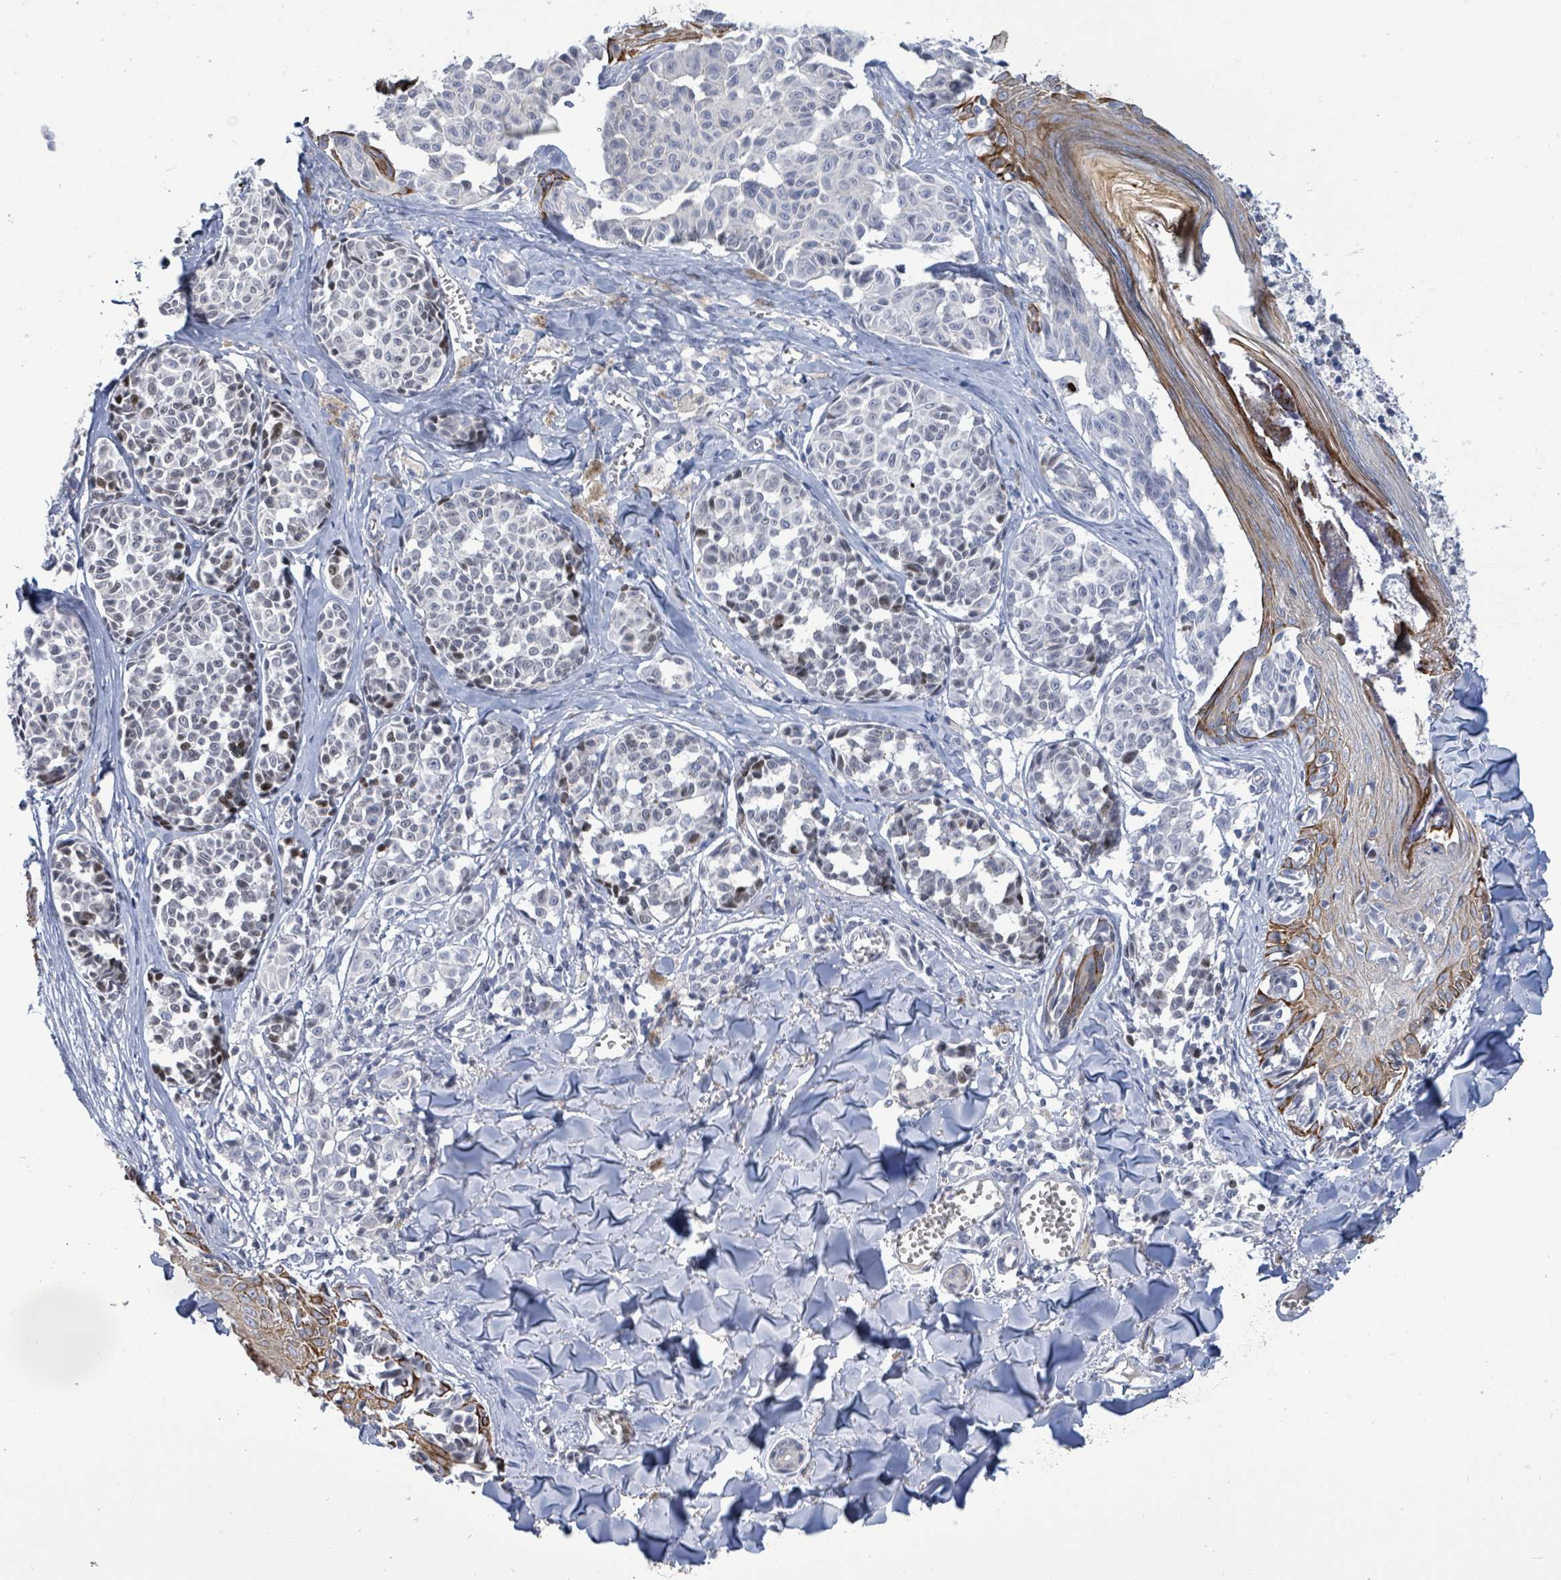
{"staining": {"intensity": "negative", "quantity": "none", "location": "none"}, "tissue": "melanoma", "cell_type": "Tumor cells", "image_type": "cancer", "snomed": [{"axis": "morphology", "description": "Malignant melanoma, NOS"}, {"axis": "topography", "description": "Skin"}], "caption": "Tumor cells are negative for brown protein staining in malignant melanoma.", "gene": "NTN3", "patient": {"sex": "female", "age": 43}}